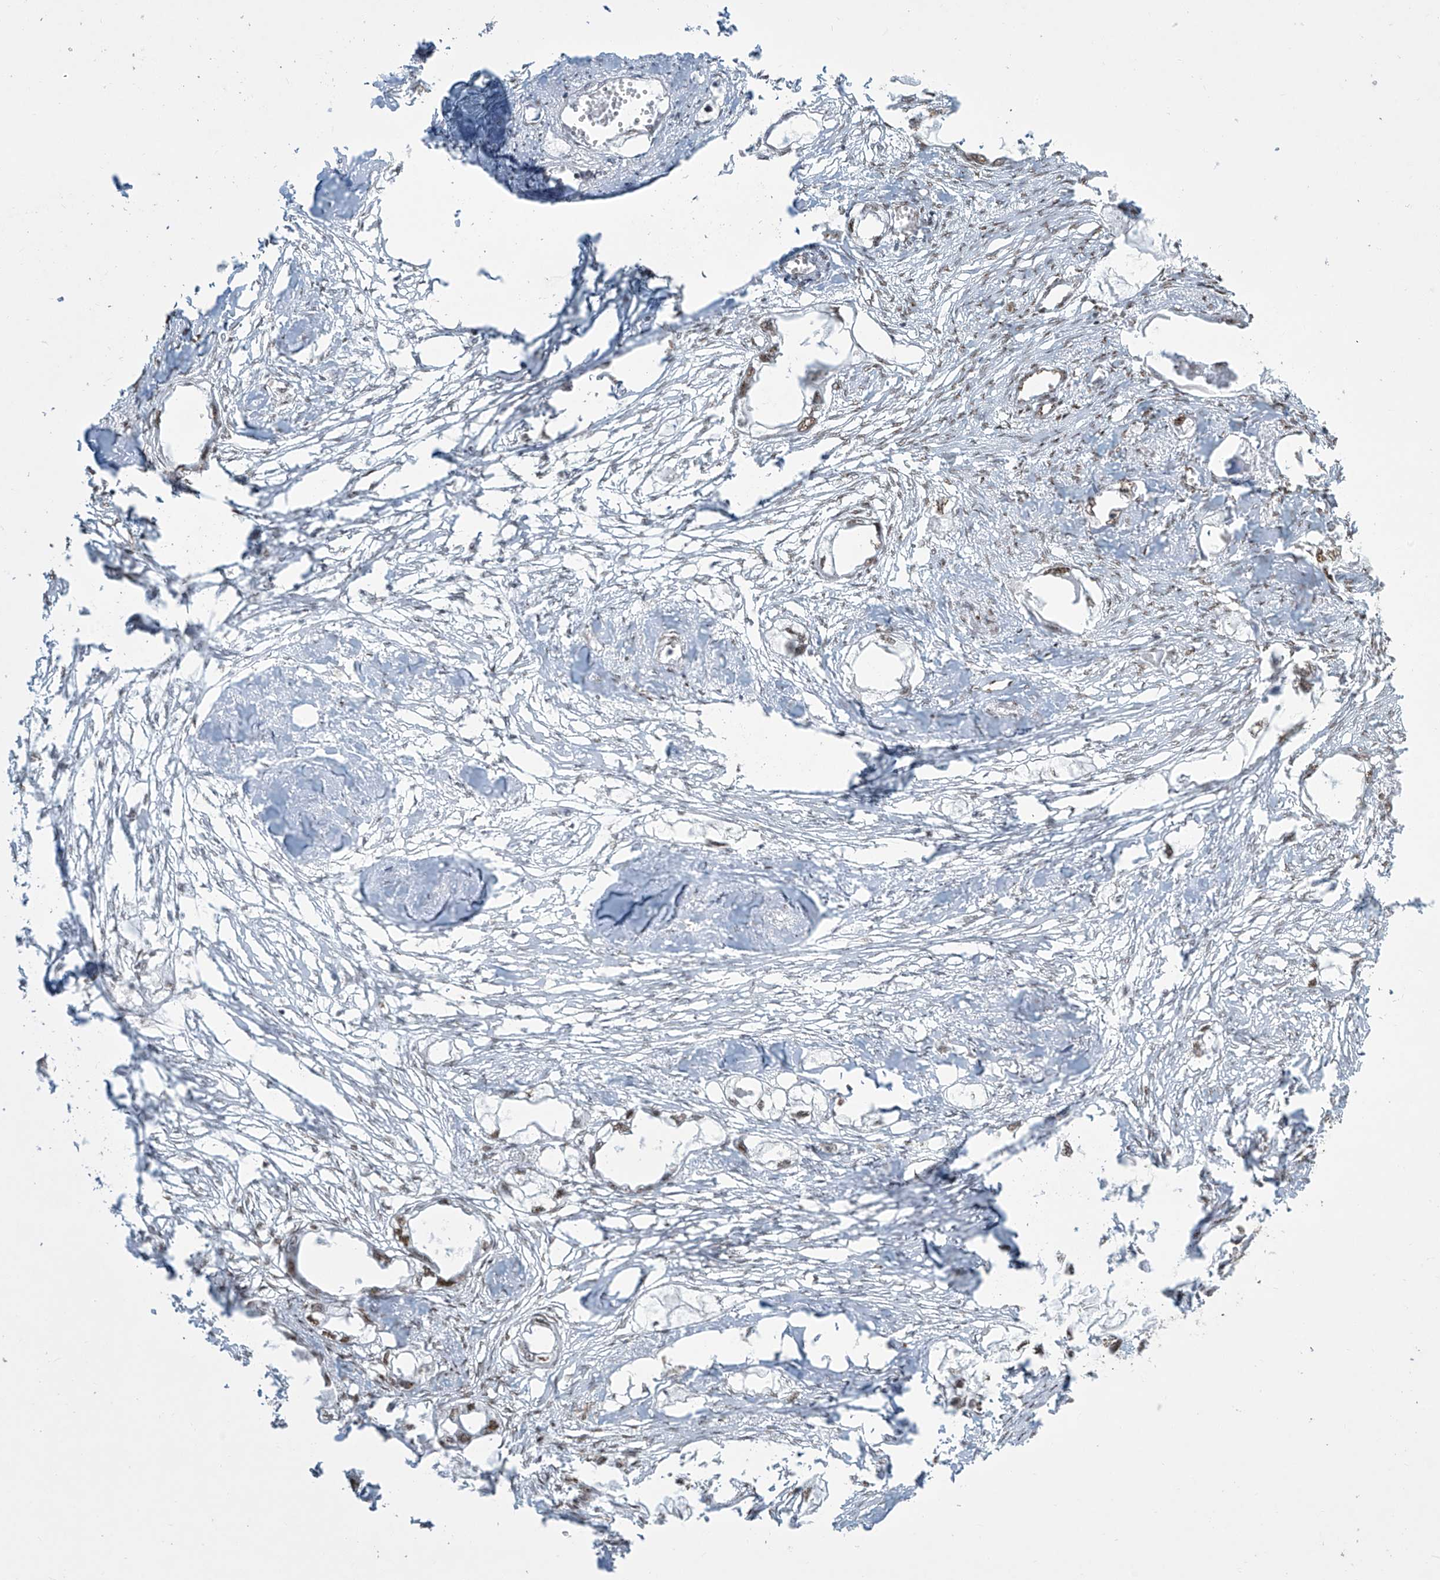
{"staining": {"intensity": "weak", "quantity": ">75%", "location": "nuclear"}, "tissue": "endometrial cancer", "cell_type": "Tumor cells", "image_type": "cancer", "snomed": [{"axis": "morphology", "description": "Adenocarcinoma, NOS"}, {"axis": "morphology", "description": "Adenocarcinoma, metastatic, NOS"}, {"axis": "topography", "description": "Adipose tissue"}, {"axis": "topography", "description": "Endometrium"}], "caption": "The photomicrograph displays immunohistochemical staining of endometrial adenocarcinoma. There is weak nuclear positivity is seen in about >75% of tumor cells.", "gene": "MS4A6A", "patient": {"sex": "female", "age": 67}}